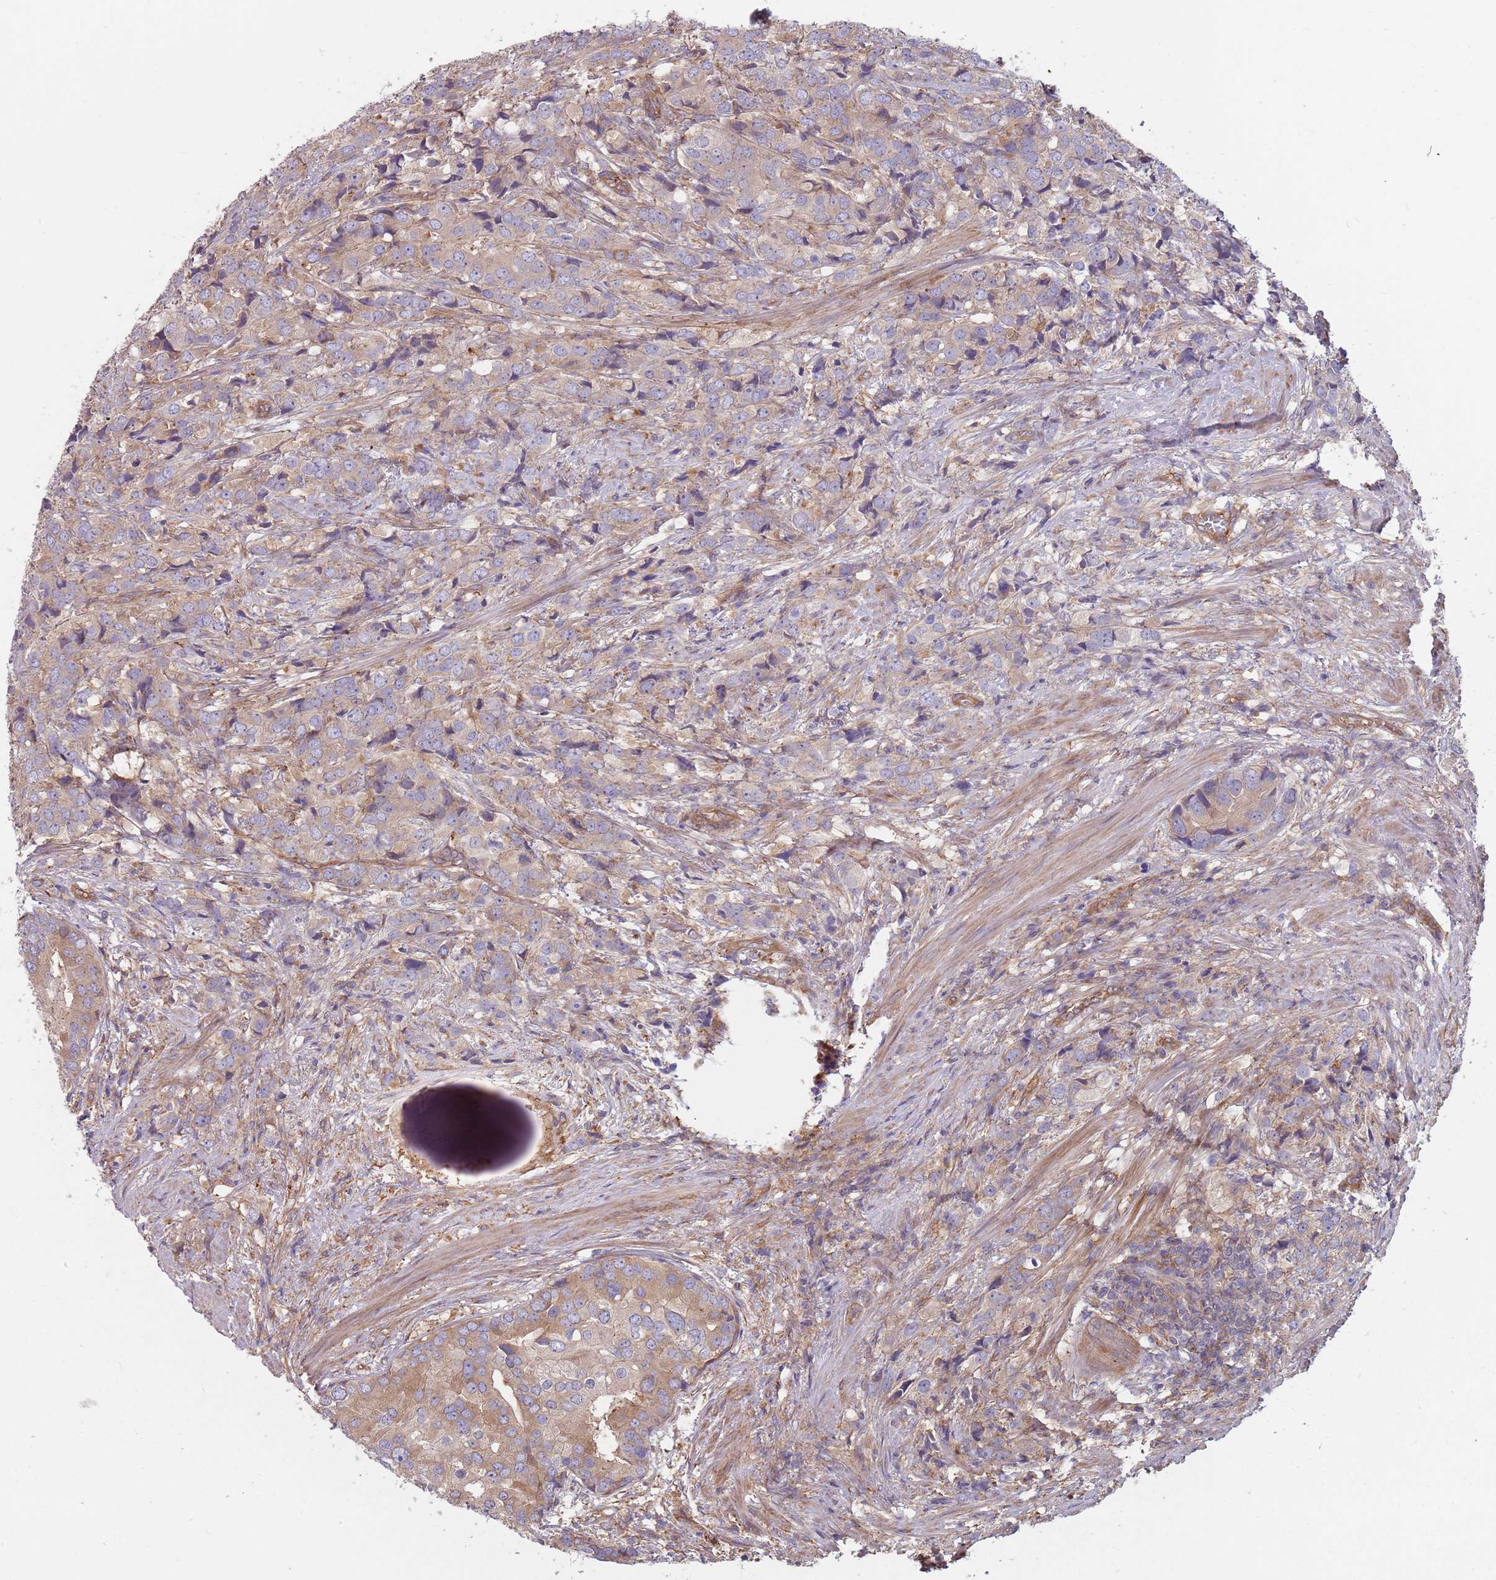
{"staining": {"intensity": "weak", "quantity": "25%-75%", "location": "cytoplasmic/membranous"}, "tissue": "prostate cancer", "cell_type": "Tumor cells", "image_type": "cancer", "snomed": [{"axis": "morphology", "description": "Adenocarcinoma, High grade"}, {"axis": "topography", "description": "Prostate"}], "caption": "Adenocarcinoma (high-grade) (prostate) tissue reveals weak cytoplasmic/membranous positivity in approximately 25%-75% of tumor cells The staining was performed using DAB, with brown indicating positive protein expression. Nuclei are stained blue with hematoxylin.", "gene": "SPDL1", "patient": {"sex": "male", "age": 62}}